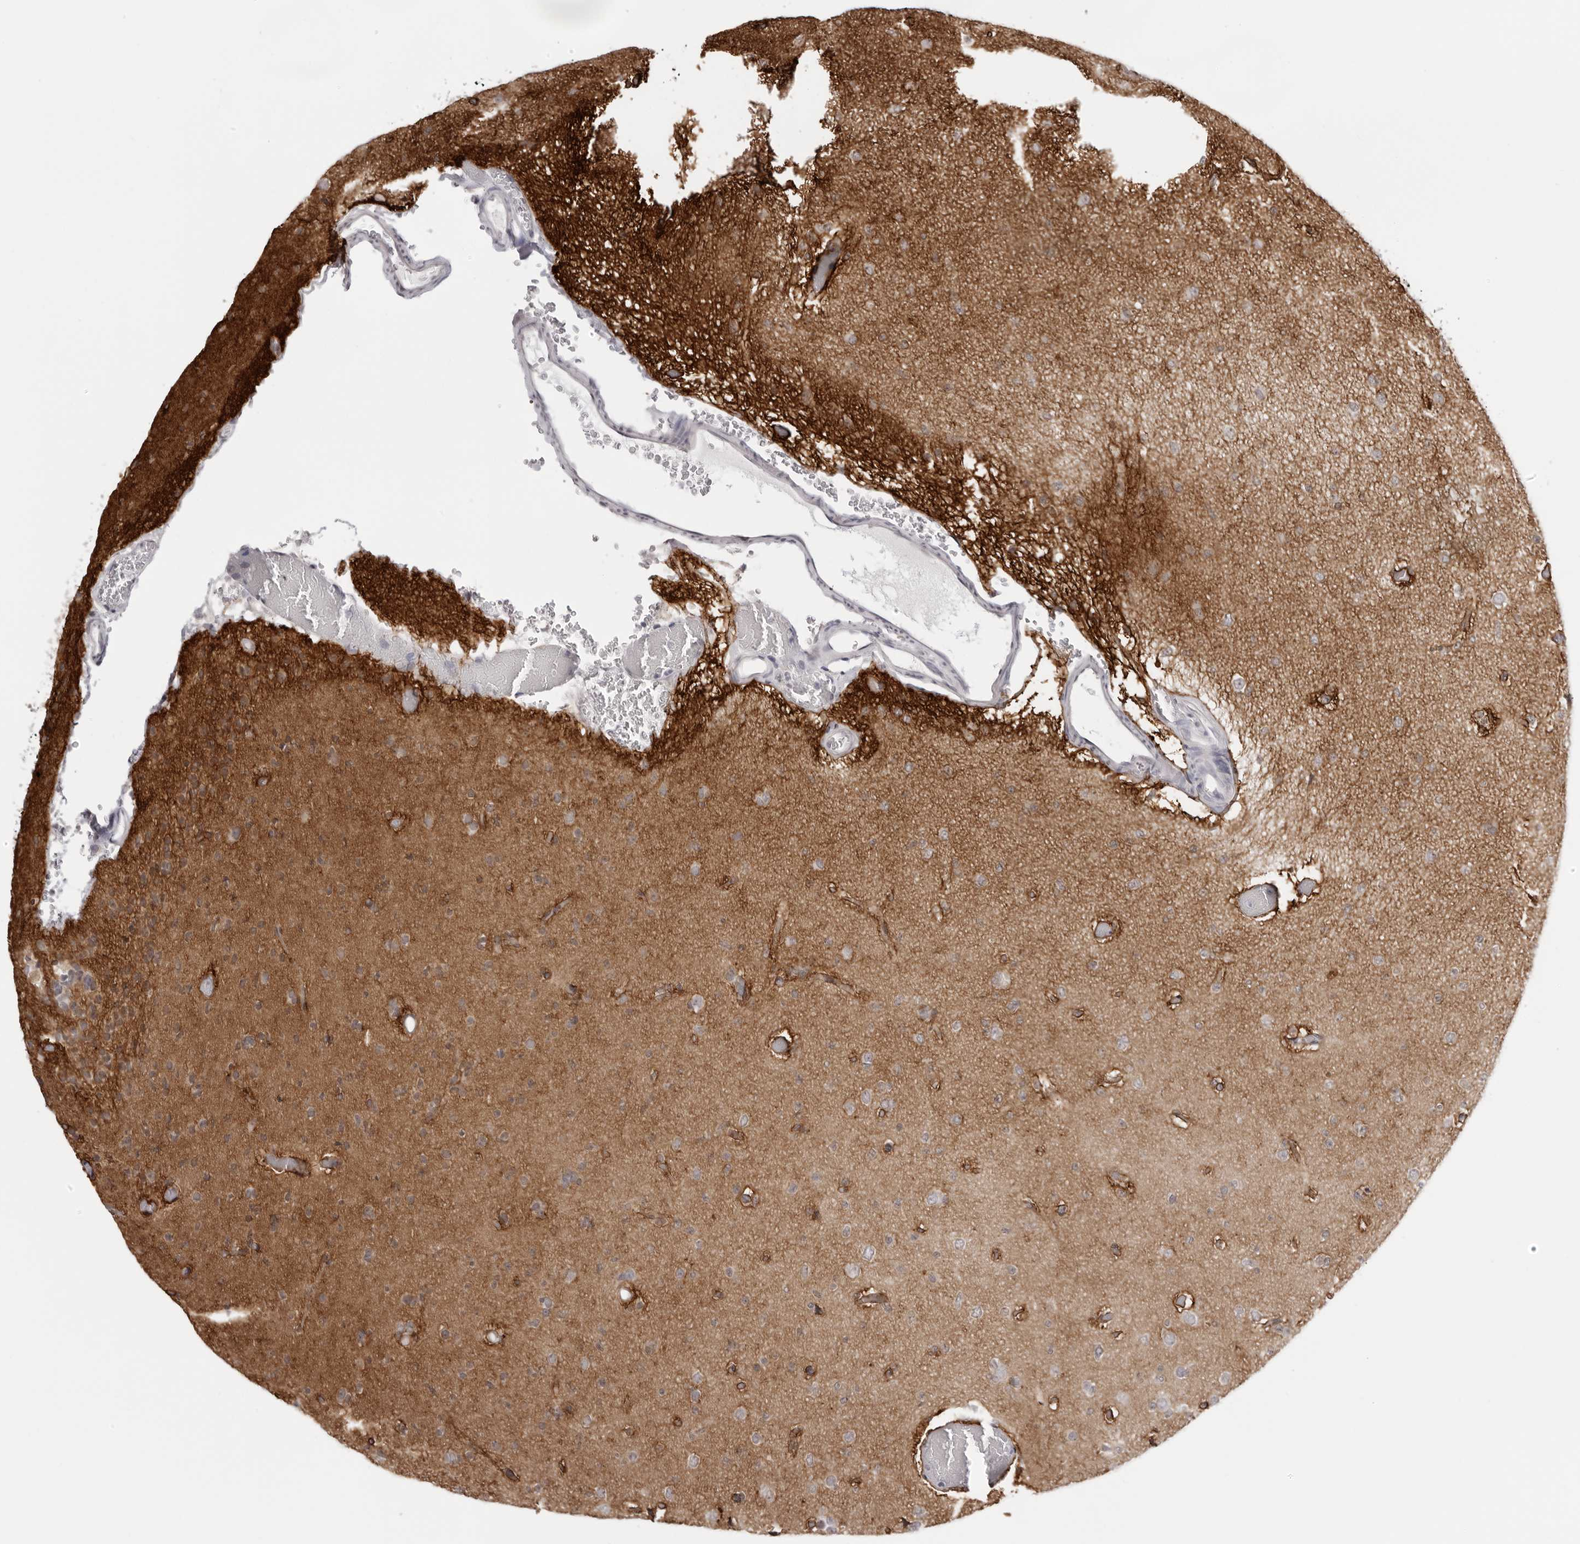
{"staining": {"intensity": "weak", "quantity": "<25%", "location": "cytoplasmic/membranous"}, "tissue": "glioma", "cell_type": "Tumor cells", "image_type": "cancer", "snomed": [{"axis": "morphology", "description": "Glioma, malignant, Low grade"}, {"axis": "topography", "description": "Brain"}], "caption": "Malignant low-grade glioma was stained to show a protein in brown. There is no significant expression in tumor cells.", "gene": "PRUNE1", "patient": {"sex": "female", "age": 22}}